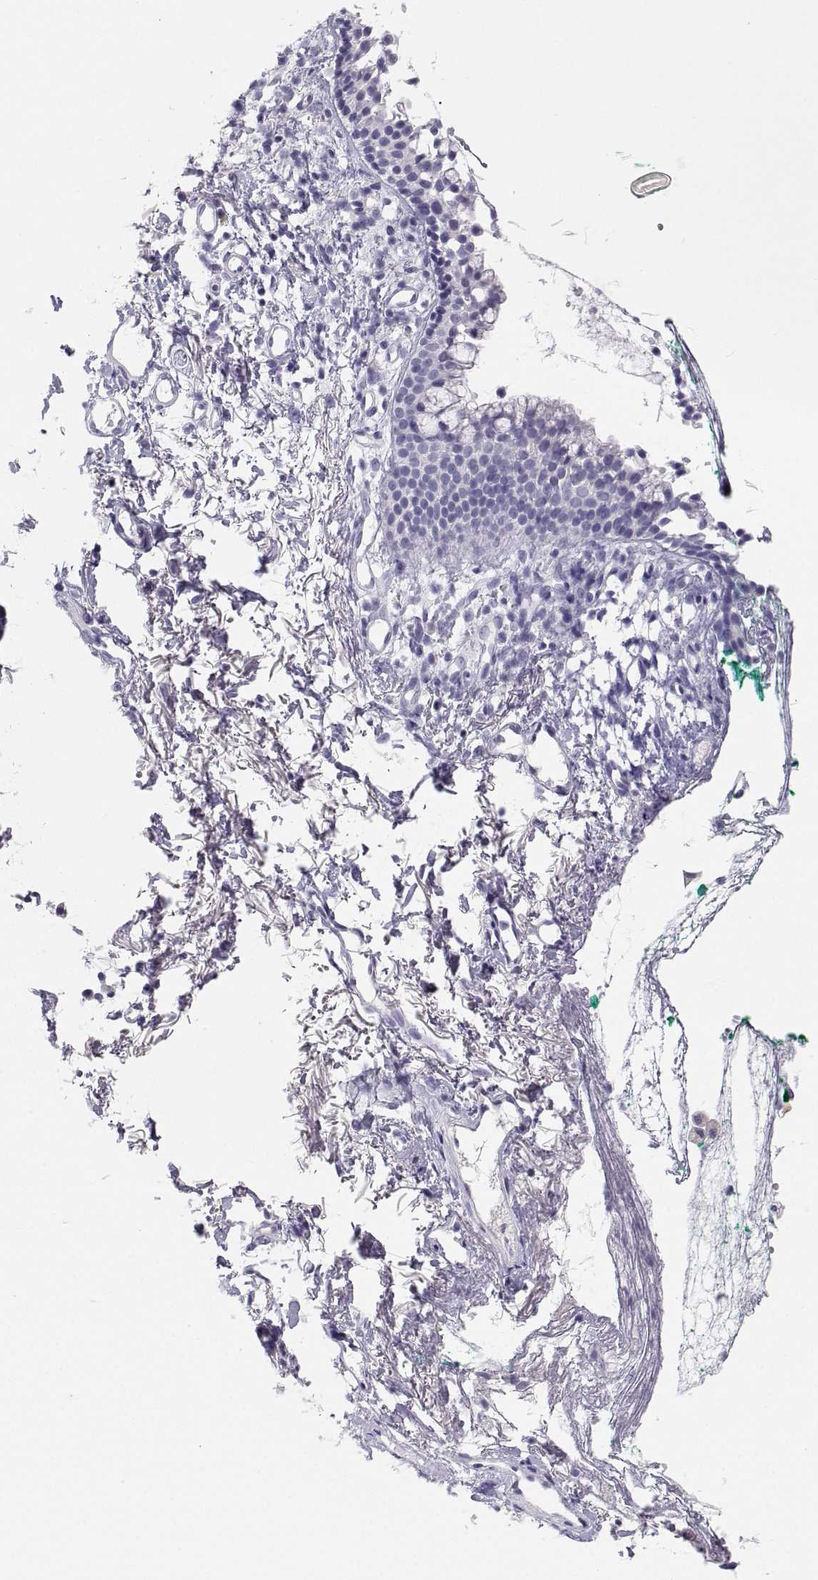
{"staining": {"intensity": "negative", "quantity": "none", "location": "none"}, "tissue": "nasopharynx", "cell_type": "Respiratory epithelial cells", "image_type": "normal", "snomed": [{"axis": "morphology", "description": "Normal tissue, NOS"}, {"axis": "morphology", "description": "Basal cell carcinoma"}, {"axis": "topography", "description": "Cartilage tissue"}, {"axis": "topography", "description": "Nasopharynx"}, {"axis": "topography", "description": "Oral tissue"}], "caption": "Immunohistochemistry (IHC) of normal nasopharynx shows no positivity in respiratory epithelial cells.", "gene": "BHMT", "patient": {"sex": "female", "age": 77}}